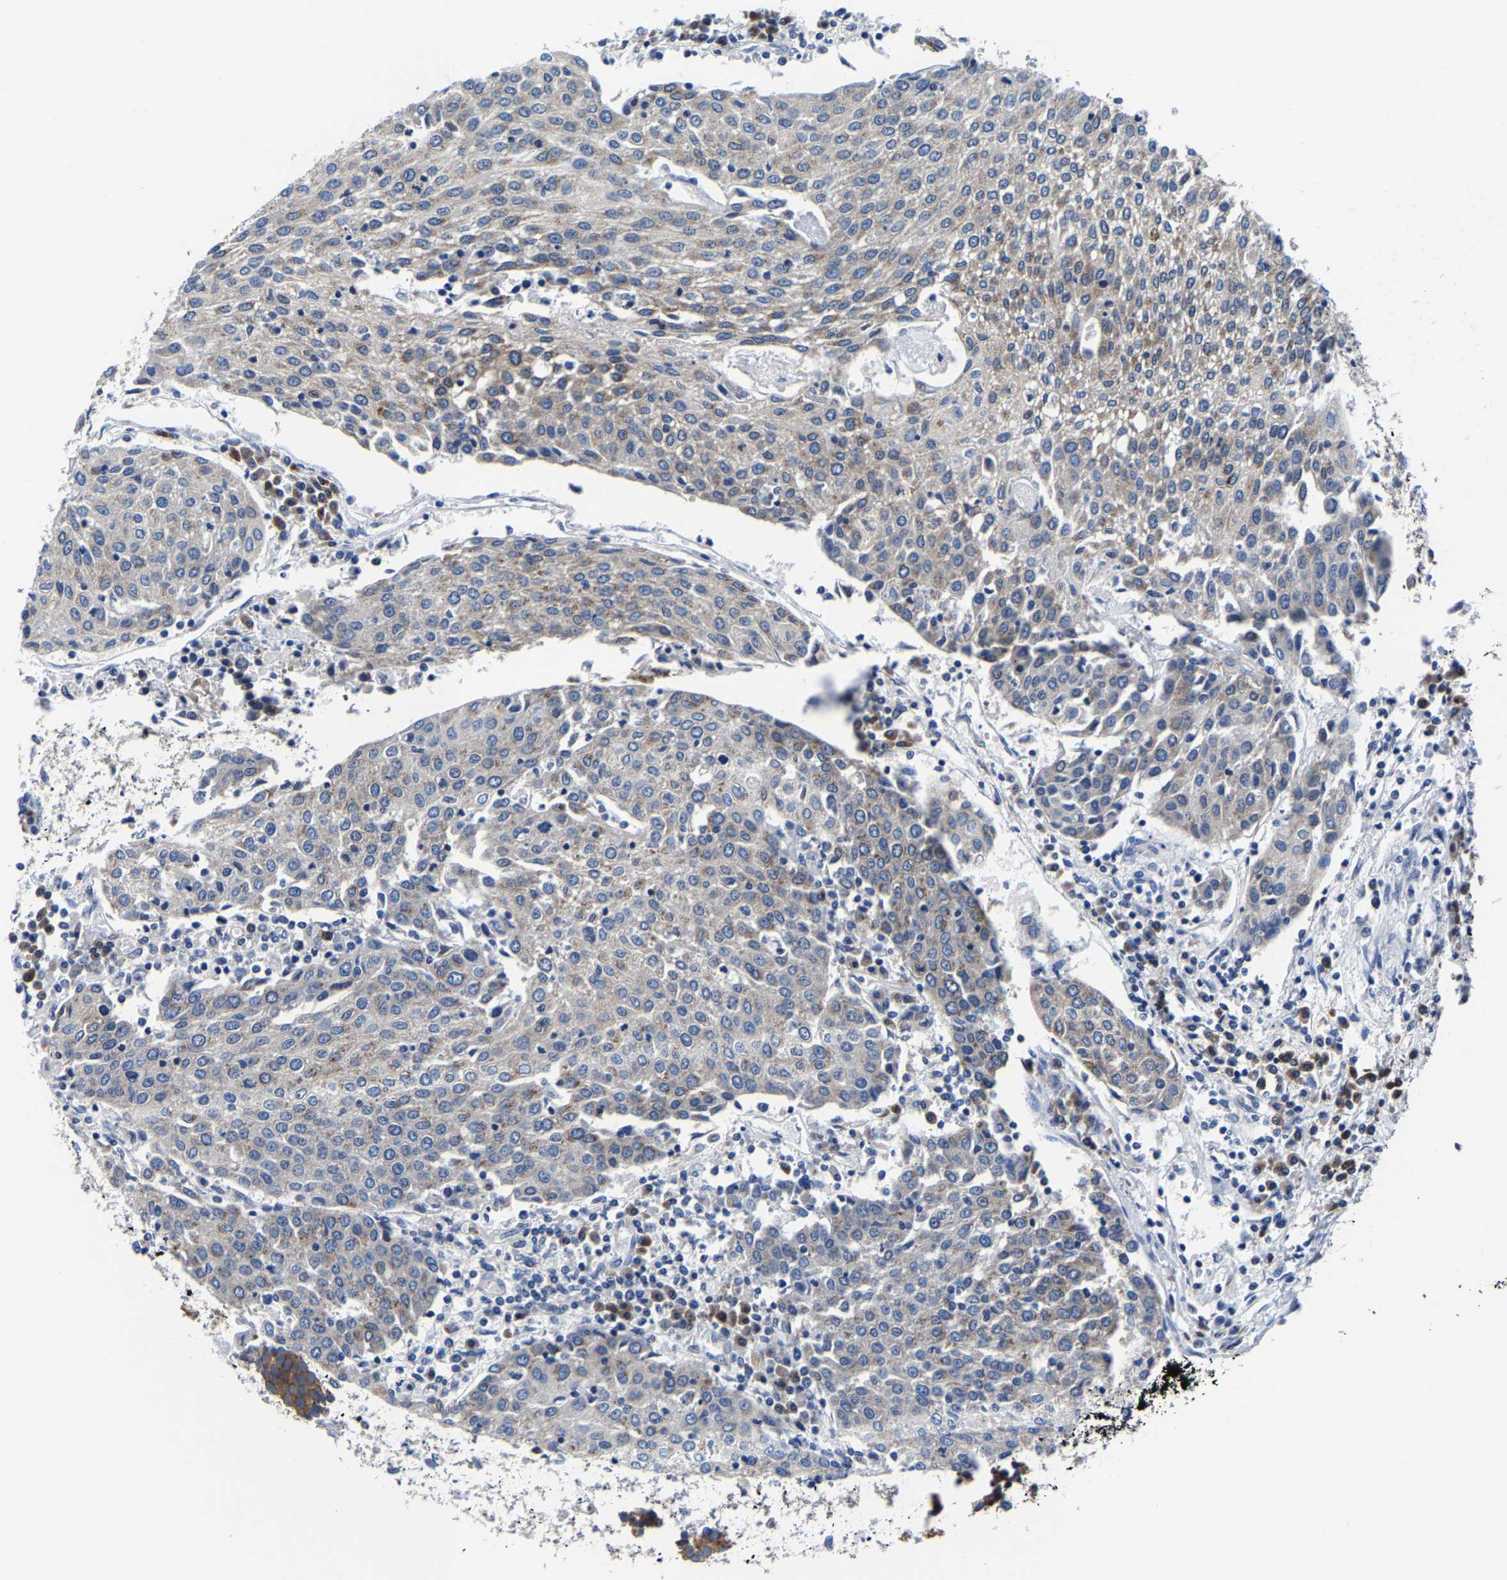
{"staining": {"intensity": "weak", "quantity": "25%-75%", "location": "cytoplasmic/membranous"}, "tissue": "urothelial cancer", "cell_type": "Tumor cells", "image_type": "cancer", "snomed": [{"axis": "morphology", "description": "Urothelial carcinoma, High grade"}, {"axis": "topography", "description": "Urinary bladder"}], "caption": "DAB (3,3'-diaminobenzidine) immunohistochemical staining of human urothelial carcinoma (high-grade) demonstrates weak cytoplasmic/membranous protein positivity in about 25%-75% of tumor cells.", "gene": "EBAG9", "patient": {"sex": "female", "age": 85}}